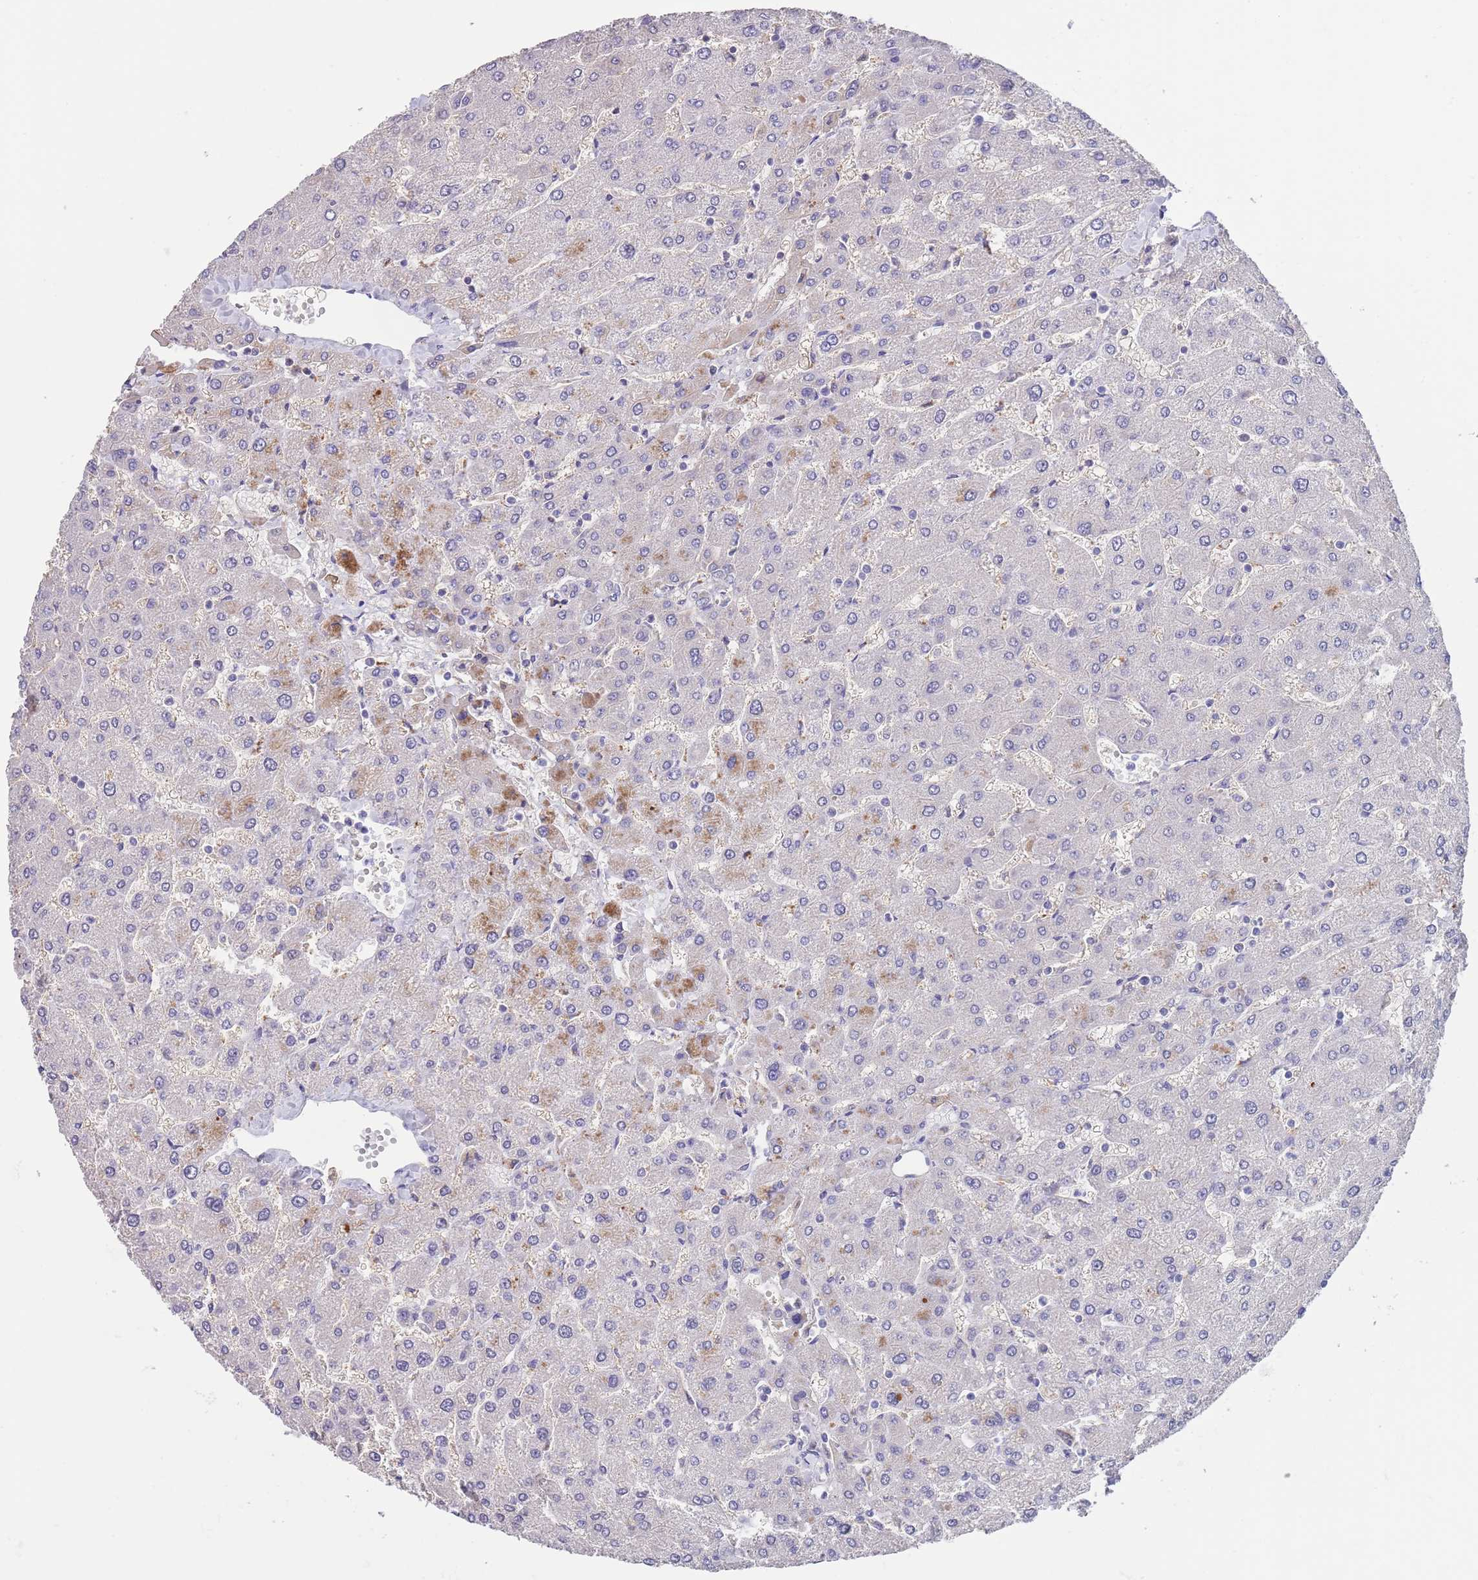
{"staining": {"intensity": "negative", "quantity": "none", "location": "none"}, "tissue": "liver", "cell_type": "Cholangiocytes", "image_type": "normal", "snomed": [{"axis": "morphology", "description": "Normal tissue, NOS"}, {"axis": "topography", "description": "Liver"}], "caption": "An immunohistochemistry histopathology image of normal liver is shown. There is no staining in cholangiocytes of liver. Nuclei are stained in blue.", "gene": "RNF169", "patient": {"sex": "male", "age": 55}}